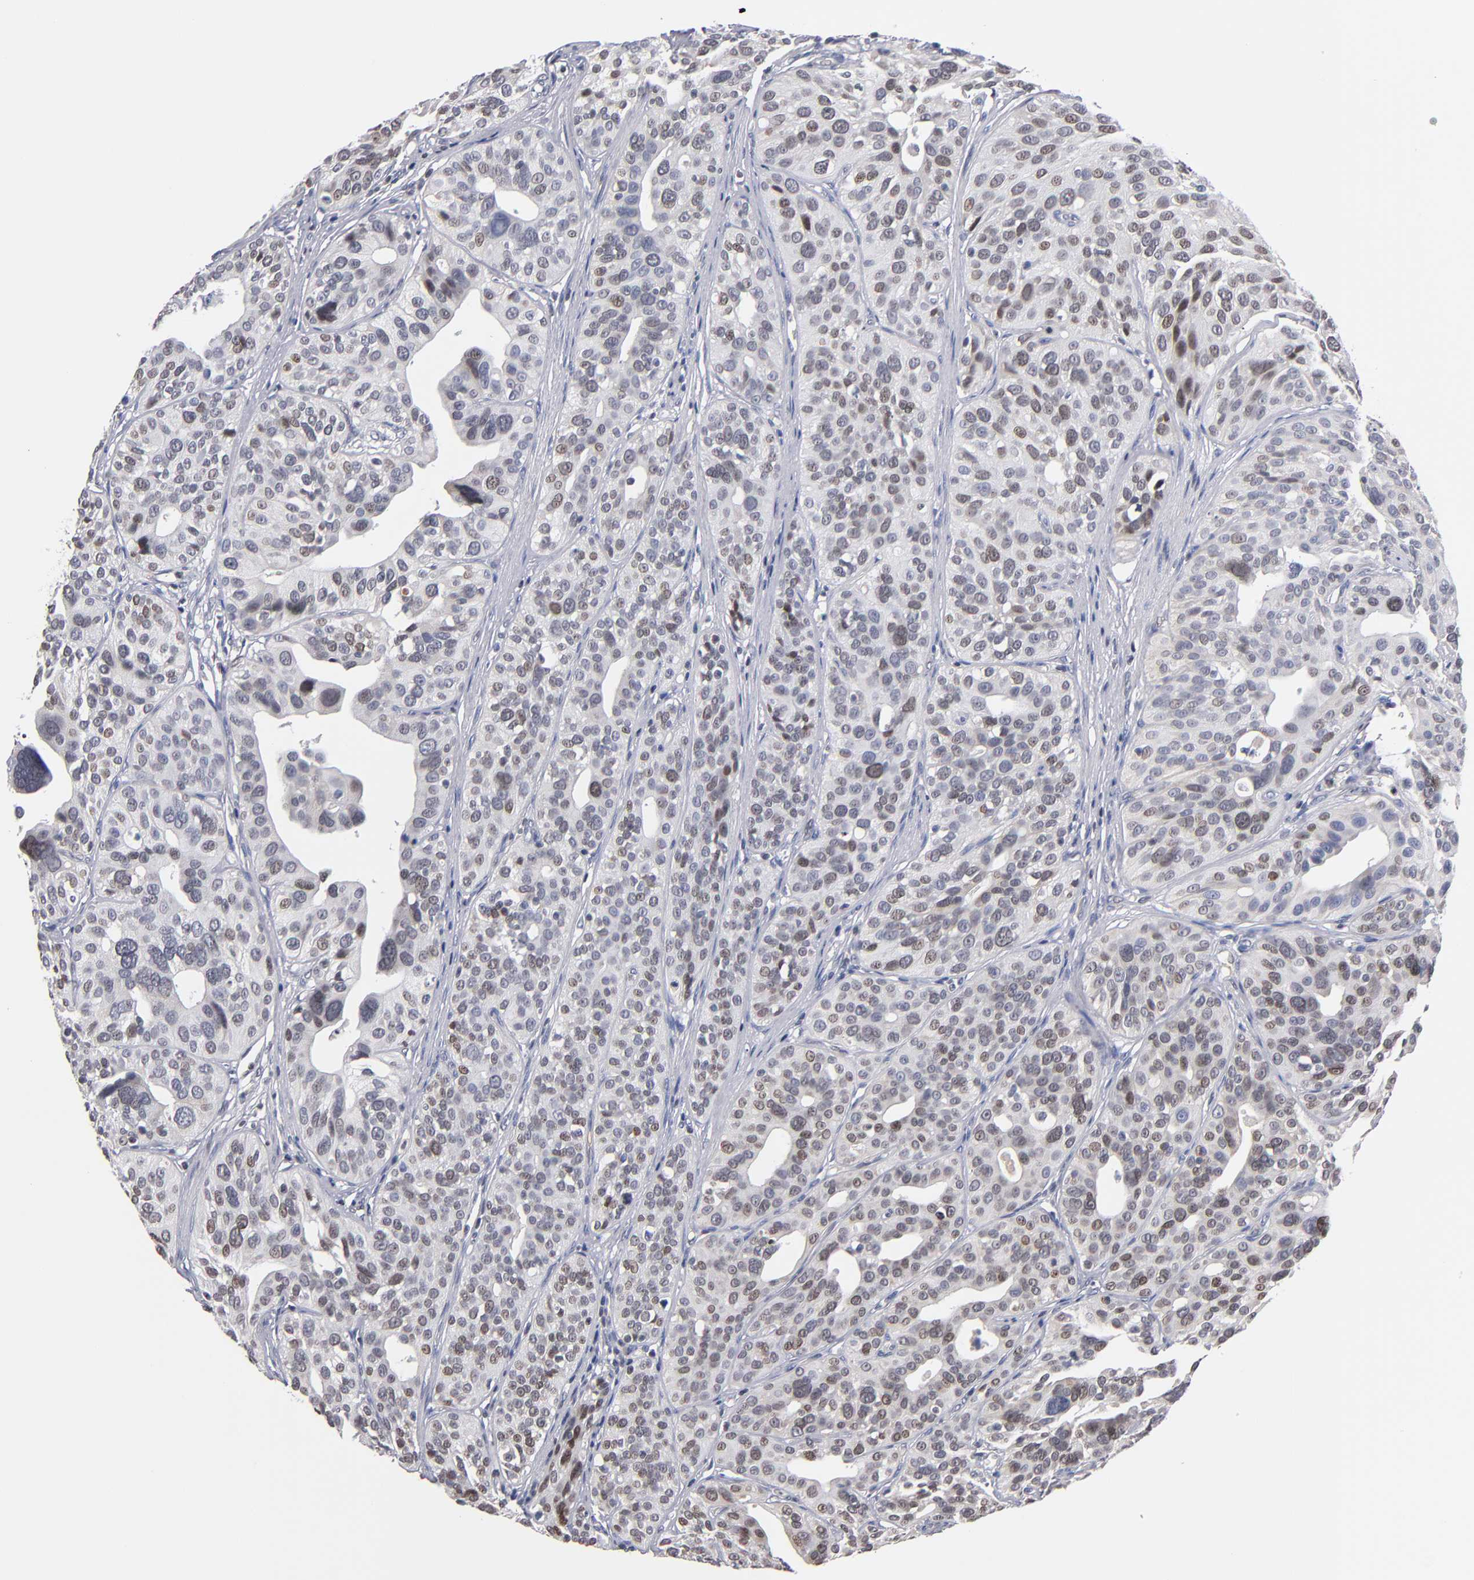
{"staining": {"intensity": "moderate", "quantity": "25%-75%", "location": "nuclear"}, "tissue": "urothelial cancer", "cell_type": "Tumor cells", "image_type": "cancer", "snomed": [{"axis": "morphology", "description": "Urothelial carcinoma, High grade"}, {"axis": "topography", "description": "Urinary bladder"}], "caption": "Immunohistochemical staining of urothelial cancer reveals moderate nuclear protein expression in about 25%-75% of tumor cells. (brown staining indicates protein expression, while blue staining denotes nuclei).", "gene": "ODF2", "patient": {"sex": "male", "age": 56}}